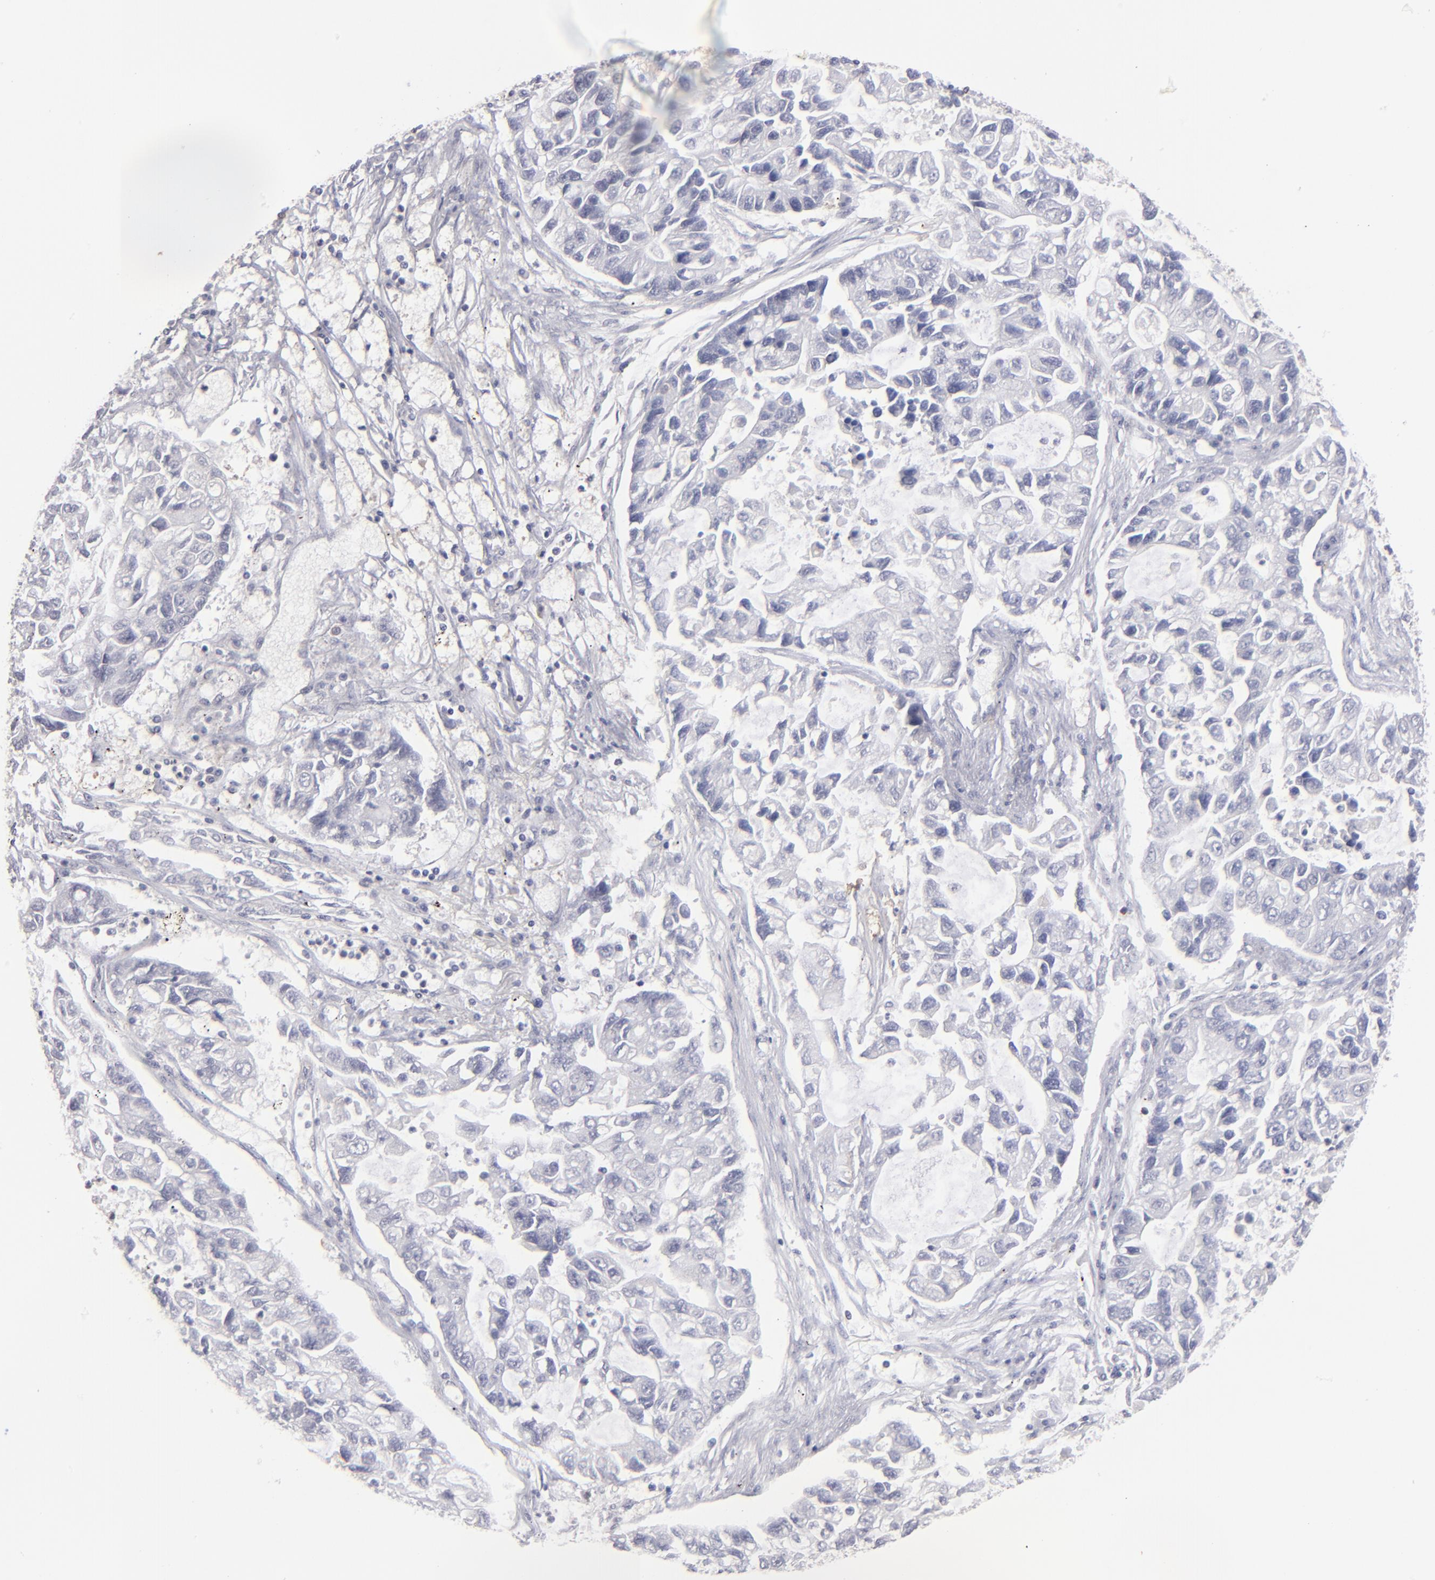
{"staining": {"intensity": "negative", "quantity": "none", "location": "none"}, "tissue": "lung cancer", "cell_type": "Tumor cells", "image_type": "cancer", "snomed": [{"axis": "morphology", "description": "Adenocarcinoma, NOS"}, {"axis": "topography", "description": "Lung"}], "caption": "A histopathology image of lung cancer (adenocarcinoma) stained for a protein shows no brown staining in tumor cells. The staining is performed using DAB (3,3'-diaminobenzidine) brown chromogen with nuclei counter-stained in using hematoxylin.", "gene": "TMX1", "patient": {"sex": "female", "age": 51}}